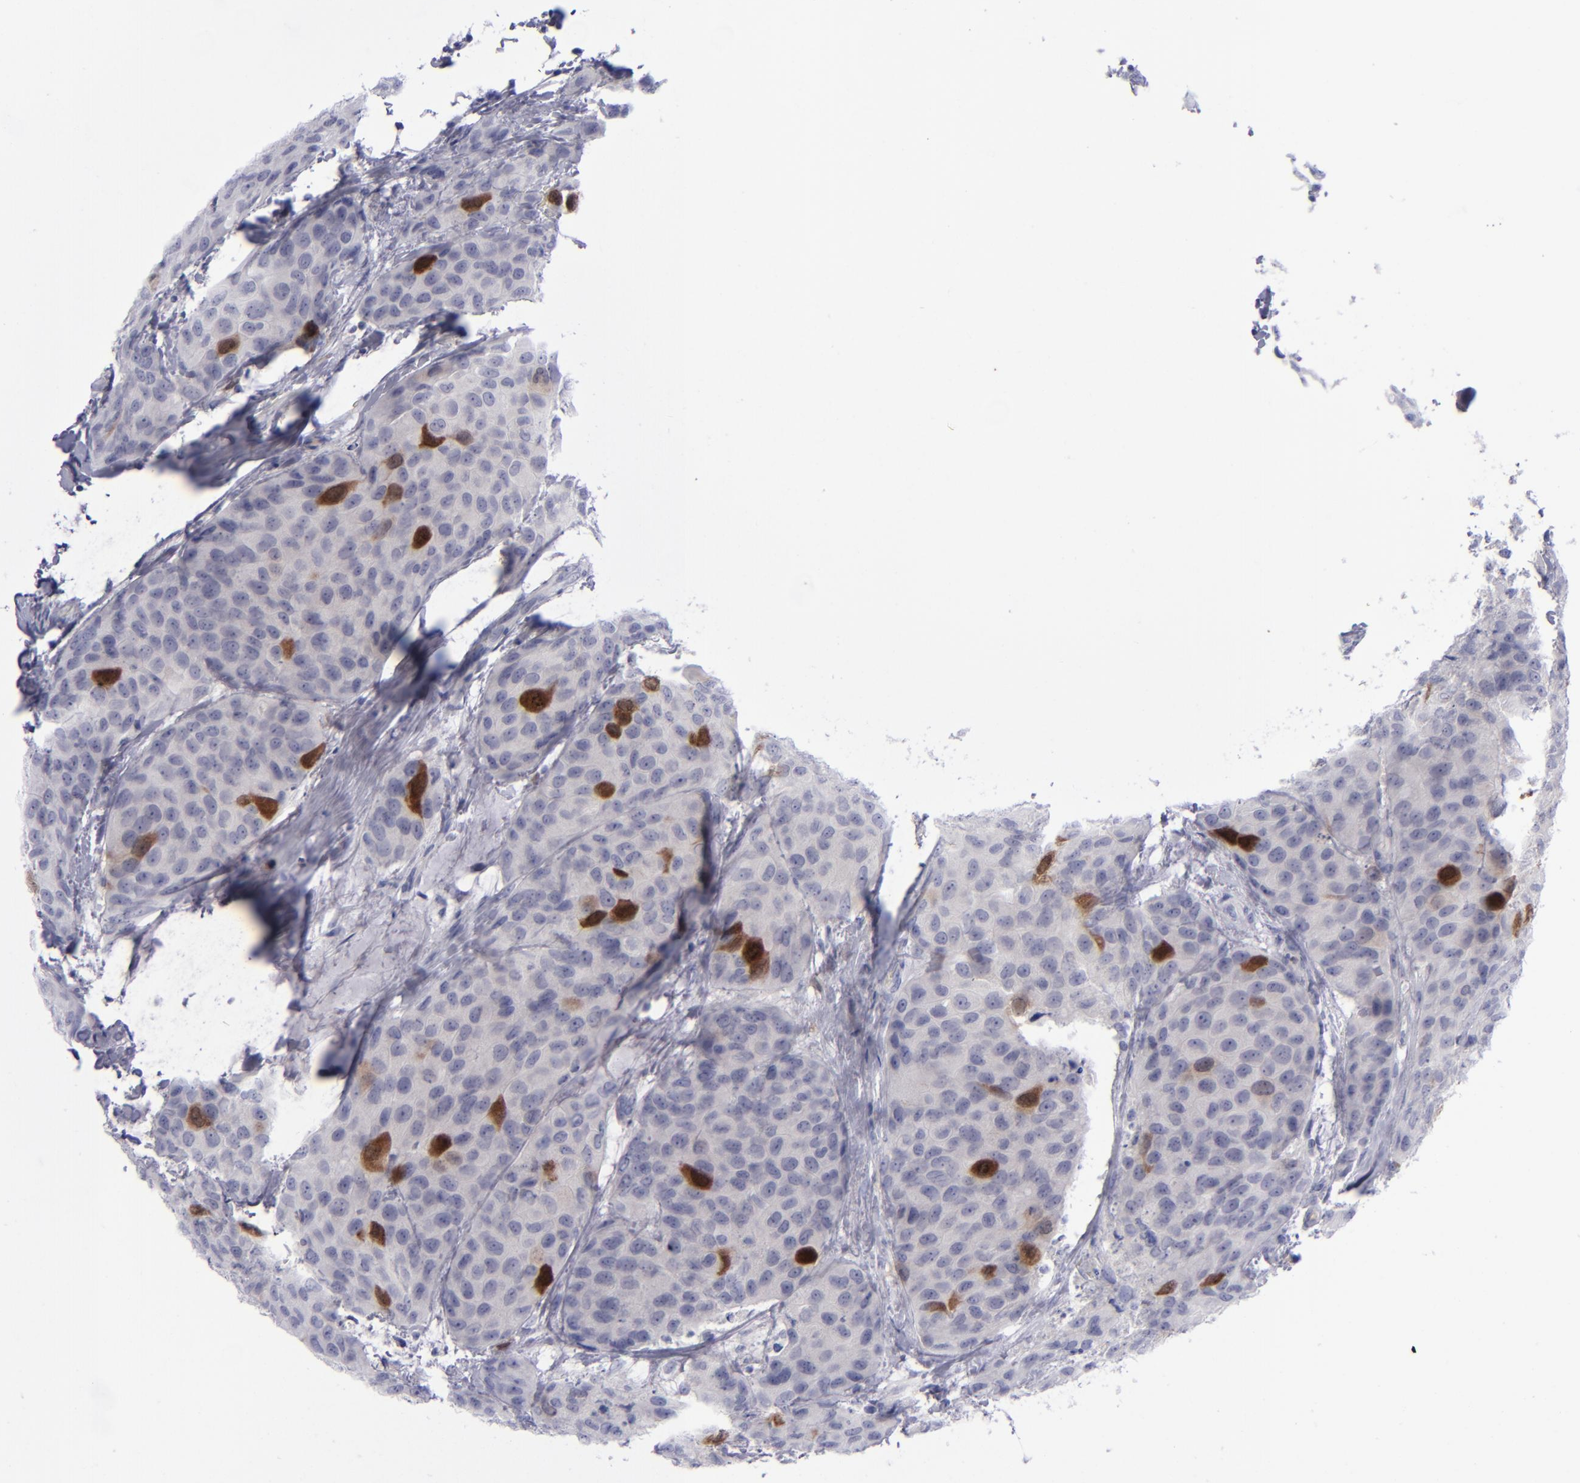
{"staining": {"intensity": "moderate", "quantity": "<25%", "location": "cytoplasmic/membranous,nuclear"}, "tissue": "breast cancer", "cell_type": "Tumor cells", "image_type": "cancer", "snomed": [{"axis": "morphology", "description": "Duct carcinoma"}, {"axis": "topography", "description": "Breast"}], "caption": "This histopathology image reveals immunohistochemistry (IHC) staining of human breast cancer, with low moderate cytoplasmic/membranous and nuclear expression in about <25% of tumor cells.", "gene": "AURKA", "patient": {"sex": "female", "age": 68}}